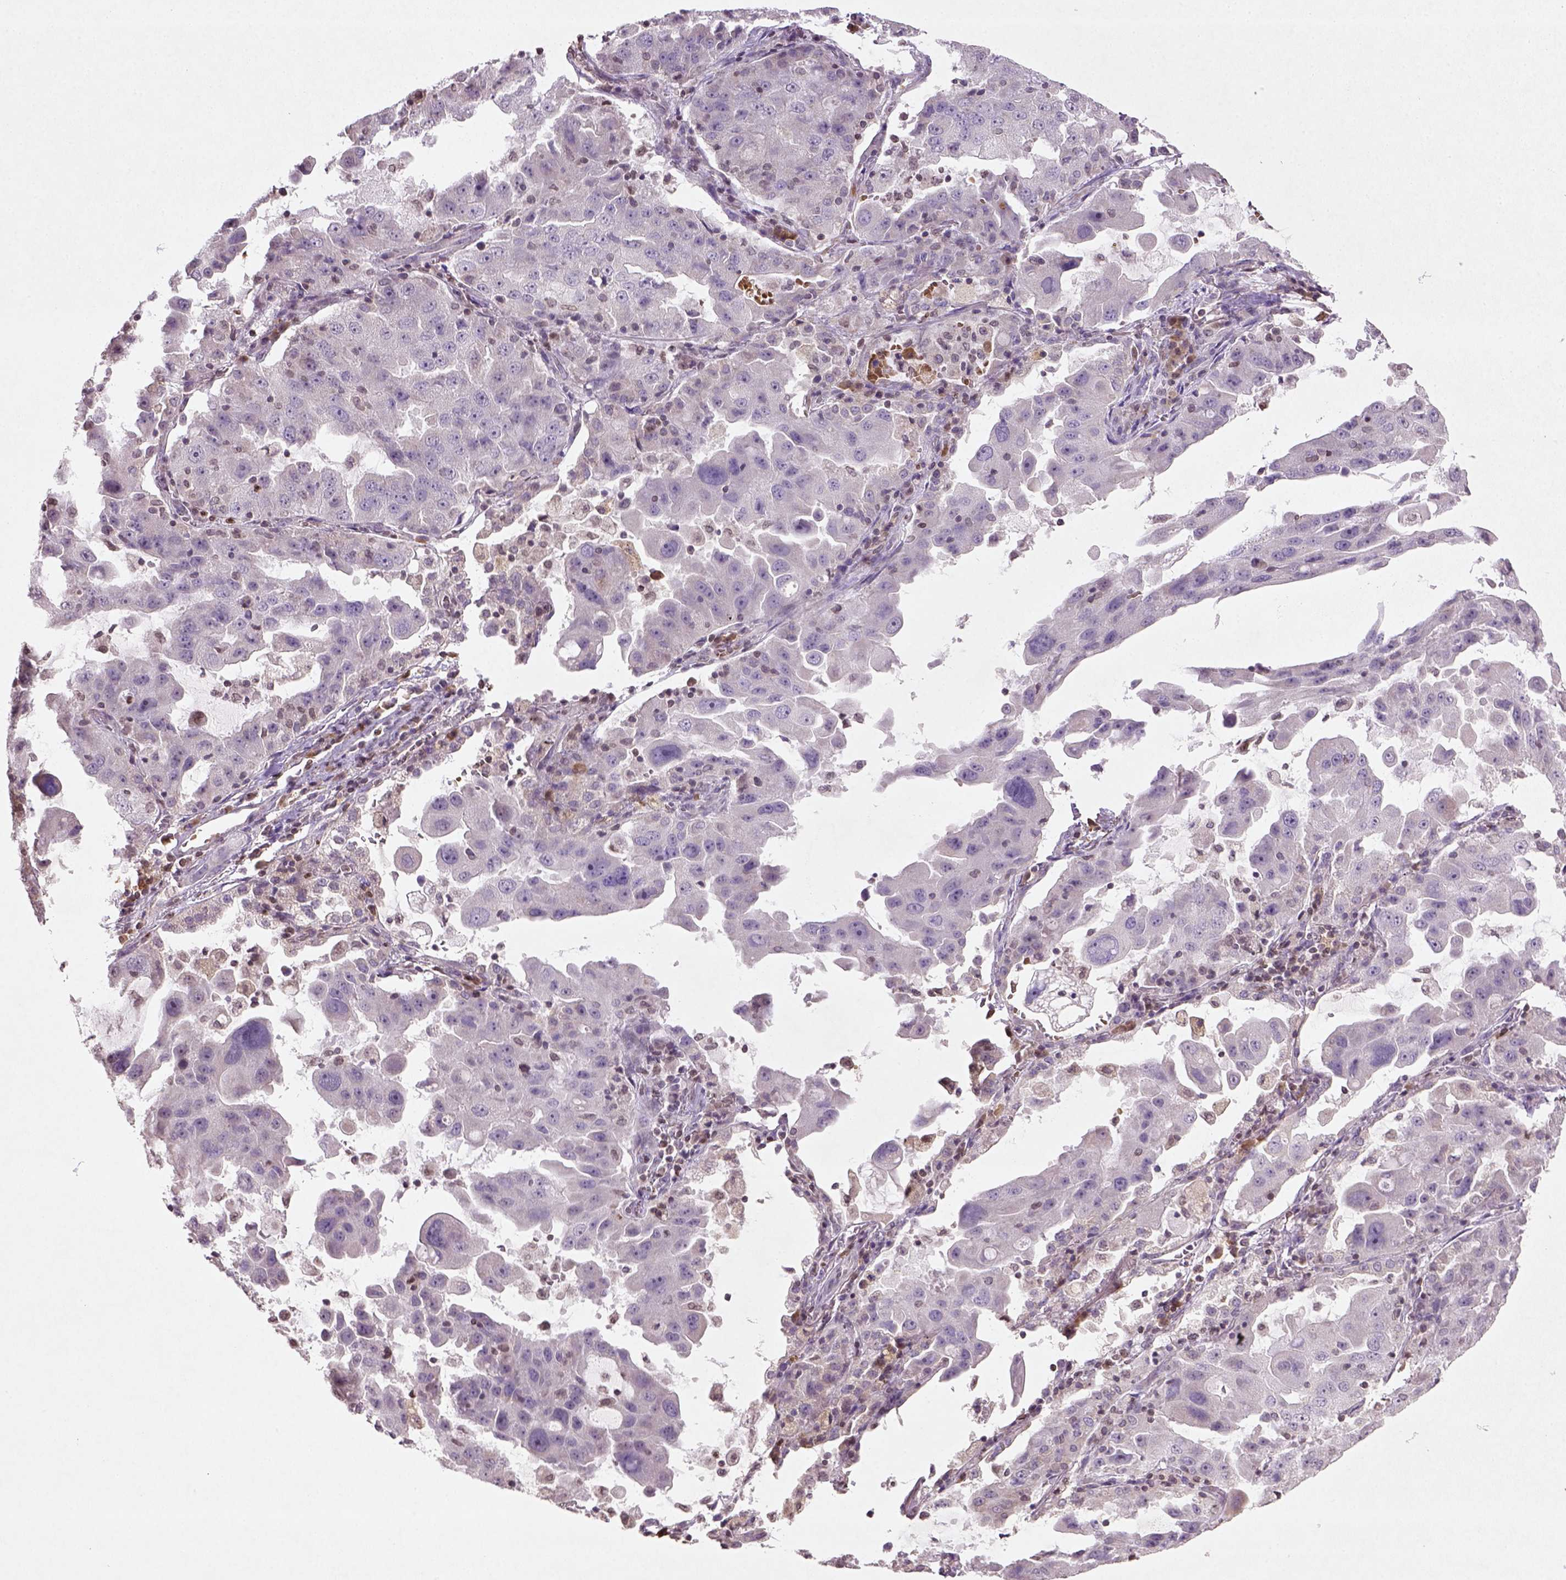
{"staining": {"intensity": "negative", "quantity": "none", "location": "none"}, "tissue": "lung cancer", "cell_type": "Tumor cells", "image_type": "cancer", "snomed": [{"axis": "morphology", "description": "Adenocarcinoma, NOS"}, {"axis": "topography", "description": "Lung"}], "caption": "Protein analysis of lung adenocarcinoma shows no significant positivity in tumor cells. Brightfield microscopy of immunohistochemistry stained with DAB (brown) and hematoxylin (blue), captured at high magnification.", "gene": "NUDT3", "patient": {"sex": "female", "age": 61}}